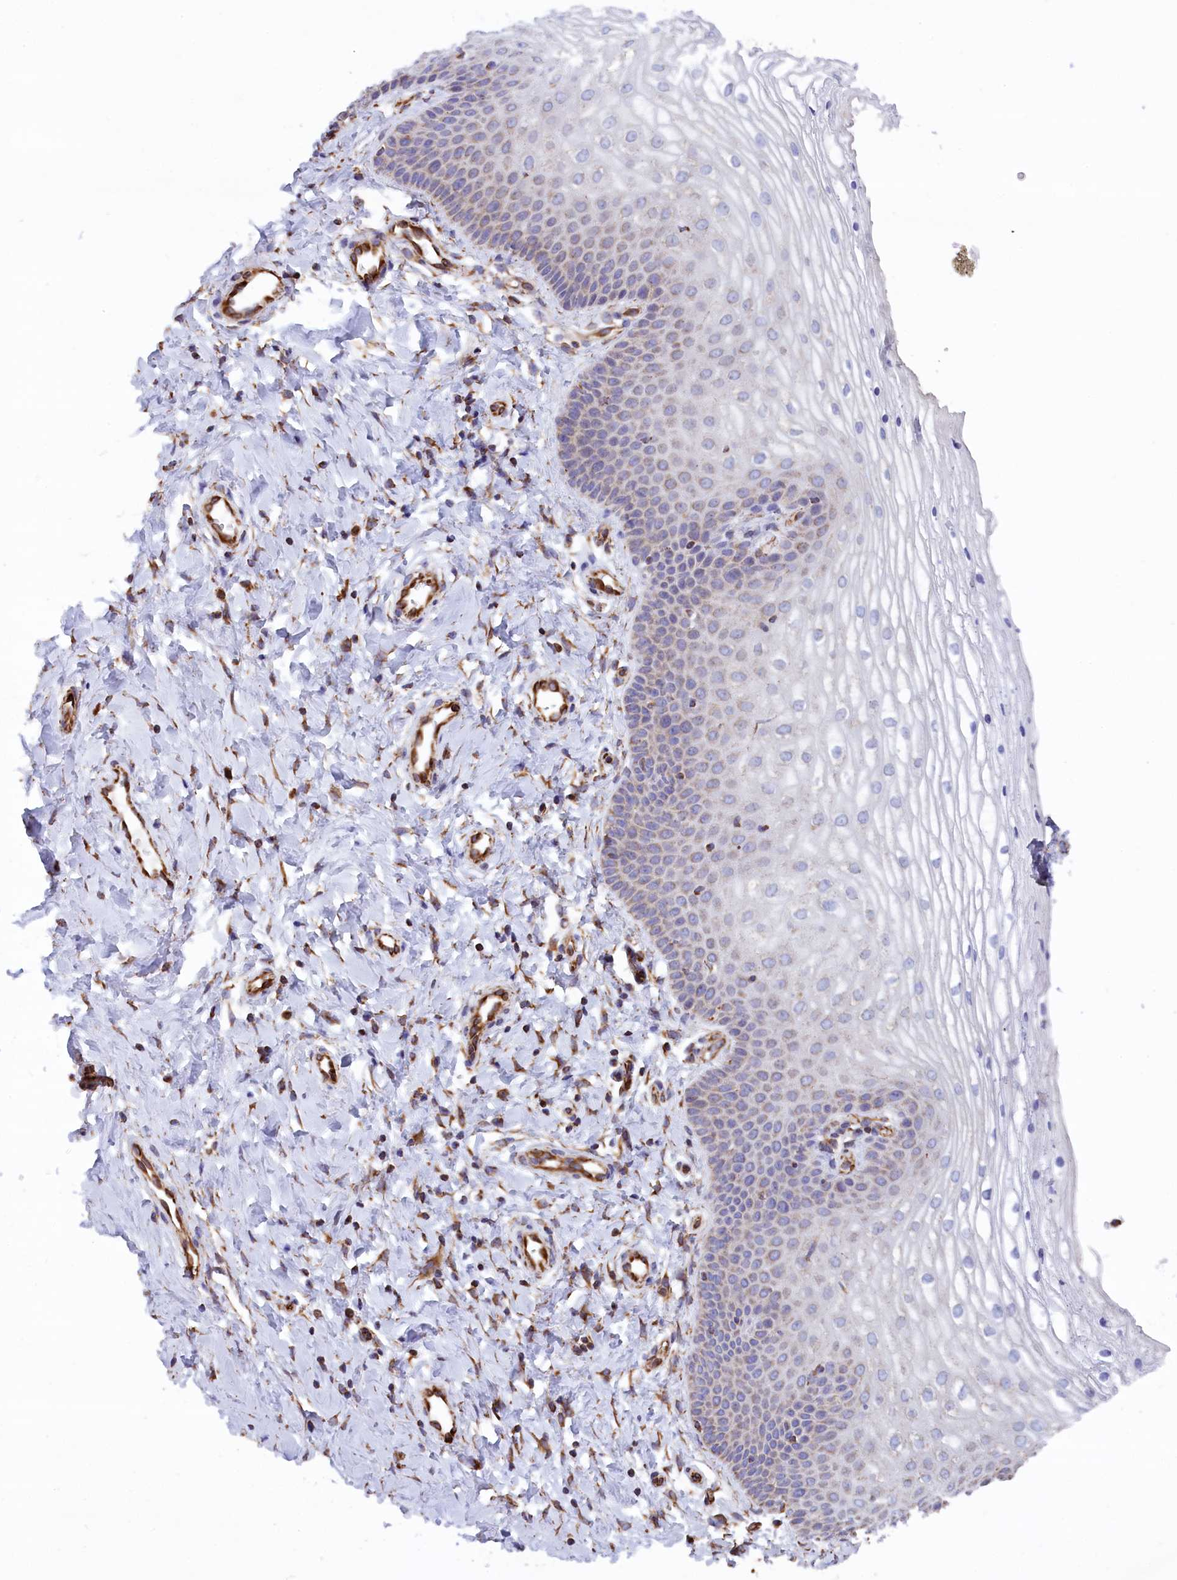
{"staining": {"intensity": "negative", "quantity": "none", "location": "none"}, "tissue": "vagina", "cell_type": "Squamous epithelial cells", "image_type": "normal", "snomed": [{"axis": "morphology", "description": "Normal tissue, NOS"}, {"axis": "topography", "description": "Vagina"}], "caption": "This is an immunohistochemistry image of benign vagina. There is no positivity in squamous epithelial cells.", "gene": "GATB", "patient": {"sex": "female", "age": 68}}